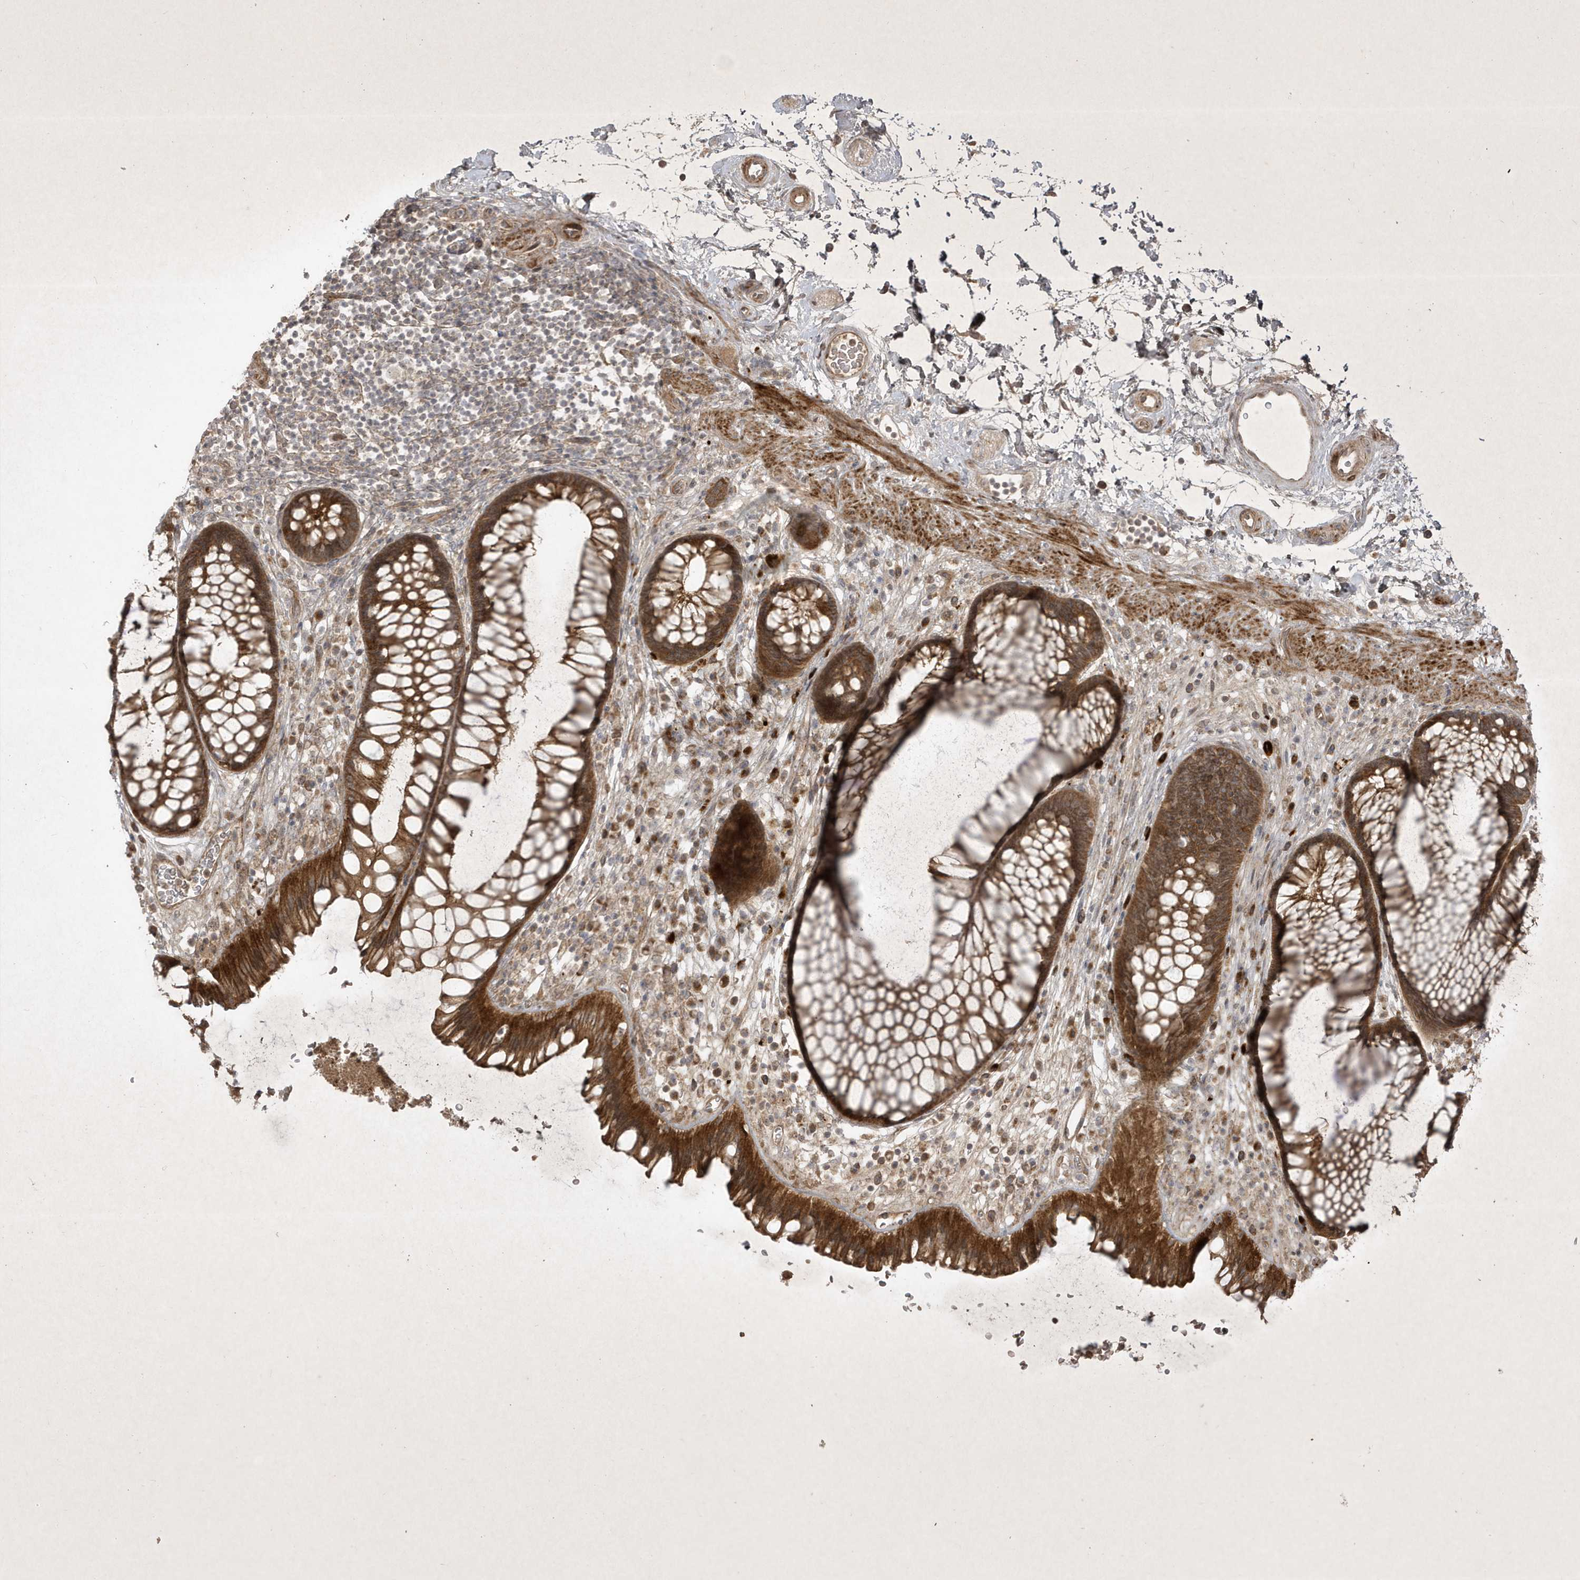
{"staining": {"intensity": "strong", "quantity": ">75%", "location": "cytoplasmic/membranous"}, "tissue": "rectum", "cell_type": "Glandular cells", "image_type": "normal", "snomed": [{"axis": "morphology", "description": "Normal tissue, NOS"}, {"axis": "topography", "description": "Rectum"}], "caption": "A brown stain shows strong cytoplasmic/membranous staining of a protein in glandular cells of normal rectum. The staining was performed using DAB to visualize the protein expression in brown, while the nuclei were stained in blue with hematoxylin (Magnification: 20x).", "gene": "FAM83C", "patient": {"sex": "male", "age": 51}}